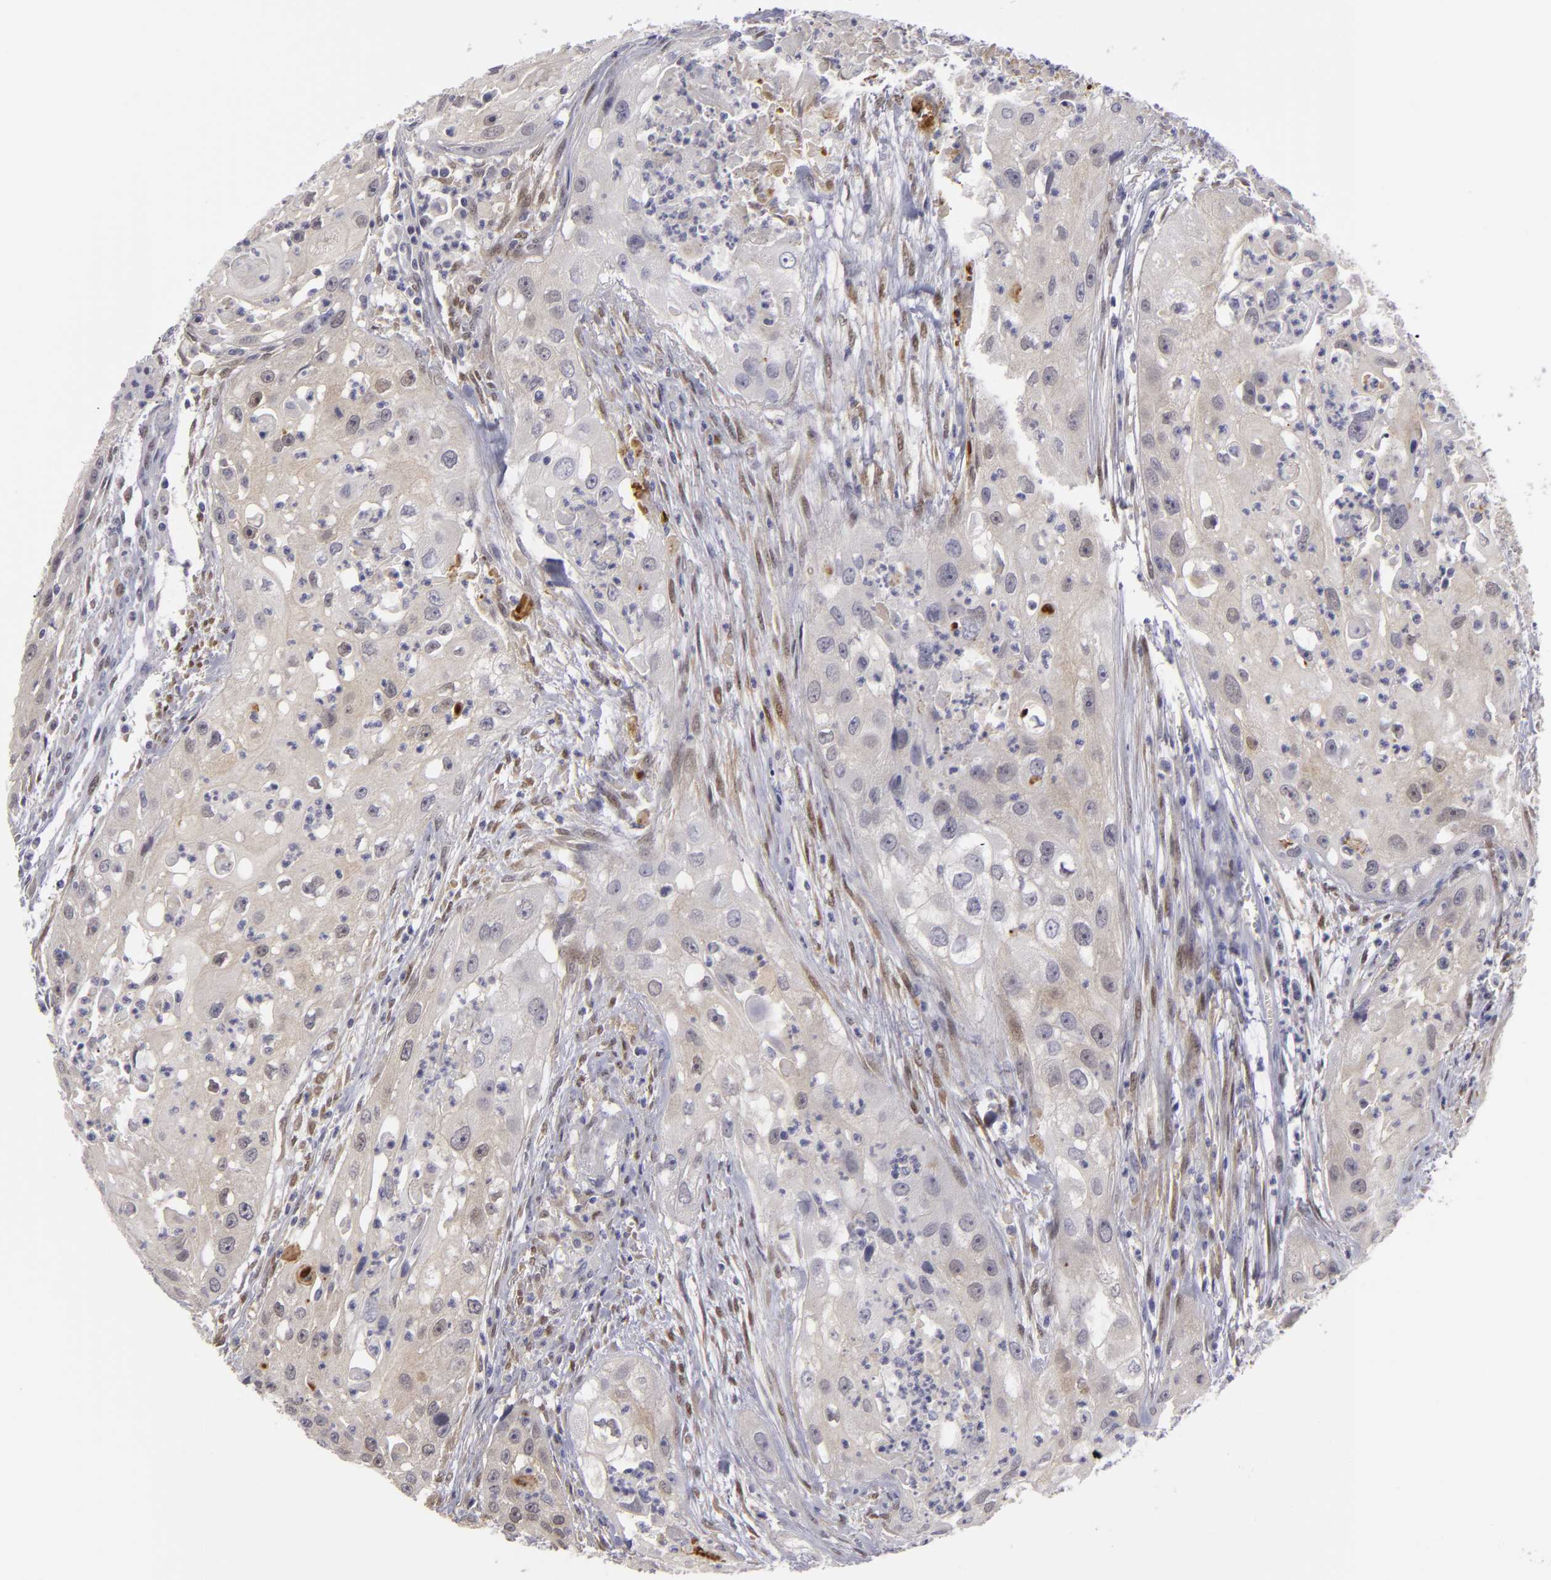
{"staining": {"intensity": "negative", "quantity": "none", "location": "none"}, "tissue": "head and neck cancer", "cell_type": "Tumor cells", "image_type": "cancer", "snomed": [{"axis": "morphology", "description": "Squamous cell carcinoma, NOS"}, {"axis": "topography", "description": "Head-Neck"}], "caption": "Head and neck cancer (squamous cell carcinoma) stained for a protein using immunohistochemistry reveals no staining tumor cells.", "gene": "EFS", "patient": {"sex": "male", "age": 64}}